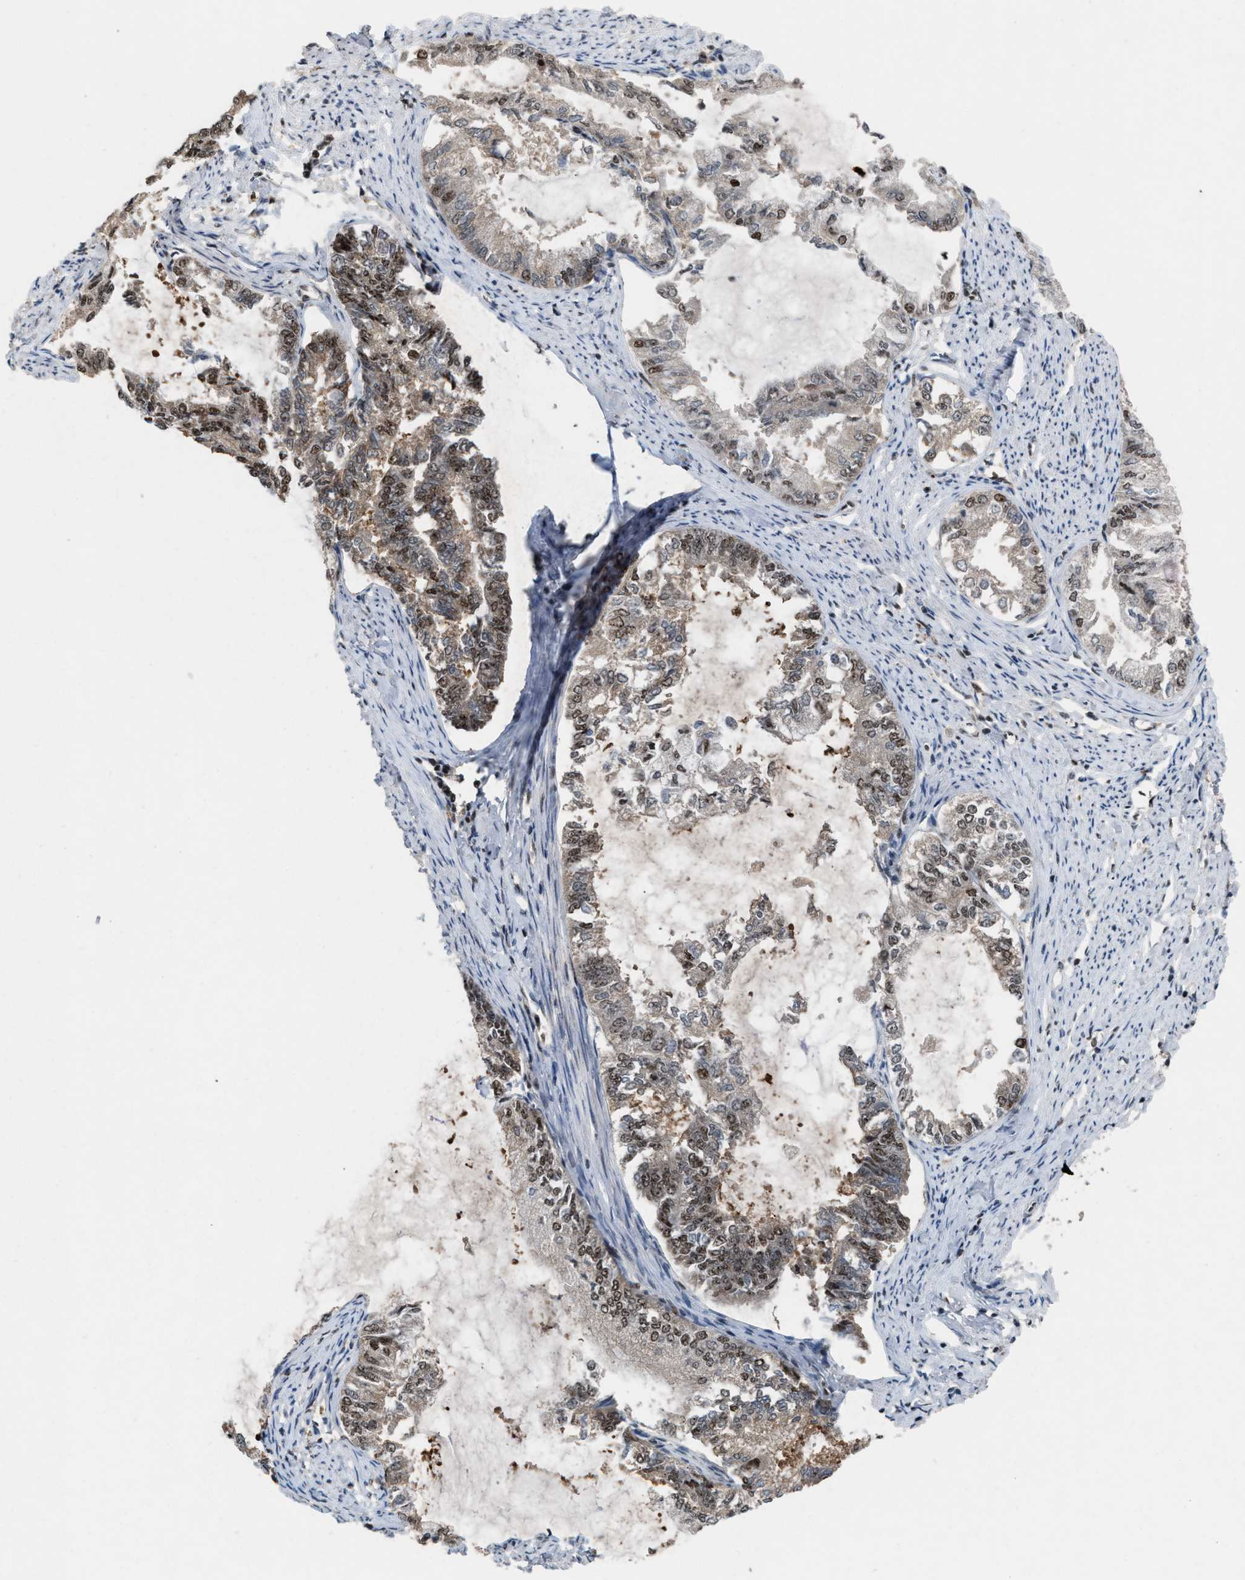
{"staining": {"intensity": "moderate", "quantity": "25%-75%", "location": "nuclear"}, "tissue": "endometrial cancer", "cell_type": "Tumor cells", "image_type": "cancer", "snomed": [{"axis": "morphology", "description": "Adenocarcinoma, NOS"}, {"axis": "topography", "description": "Endometrium"}], "caption": "Approximately 25%-75% of tumor cells in endometrial adenocarcinoma demonstrate moderate nuclear protein staining as visualized by brown immunohistochemical staining.", "gene": "PRPF4", "patient": {"sex": "female", "age": 86}}